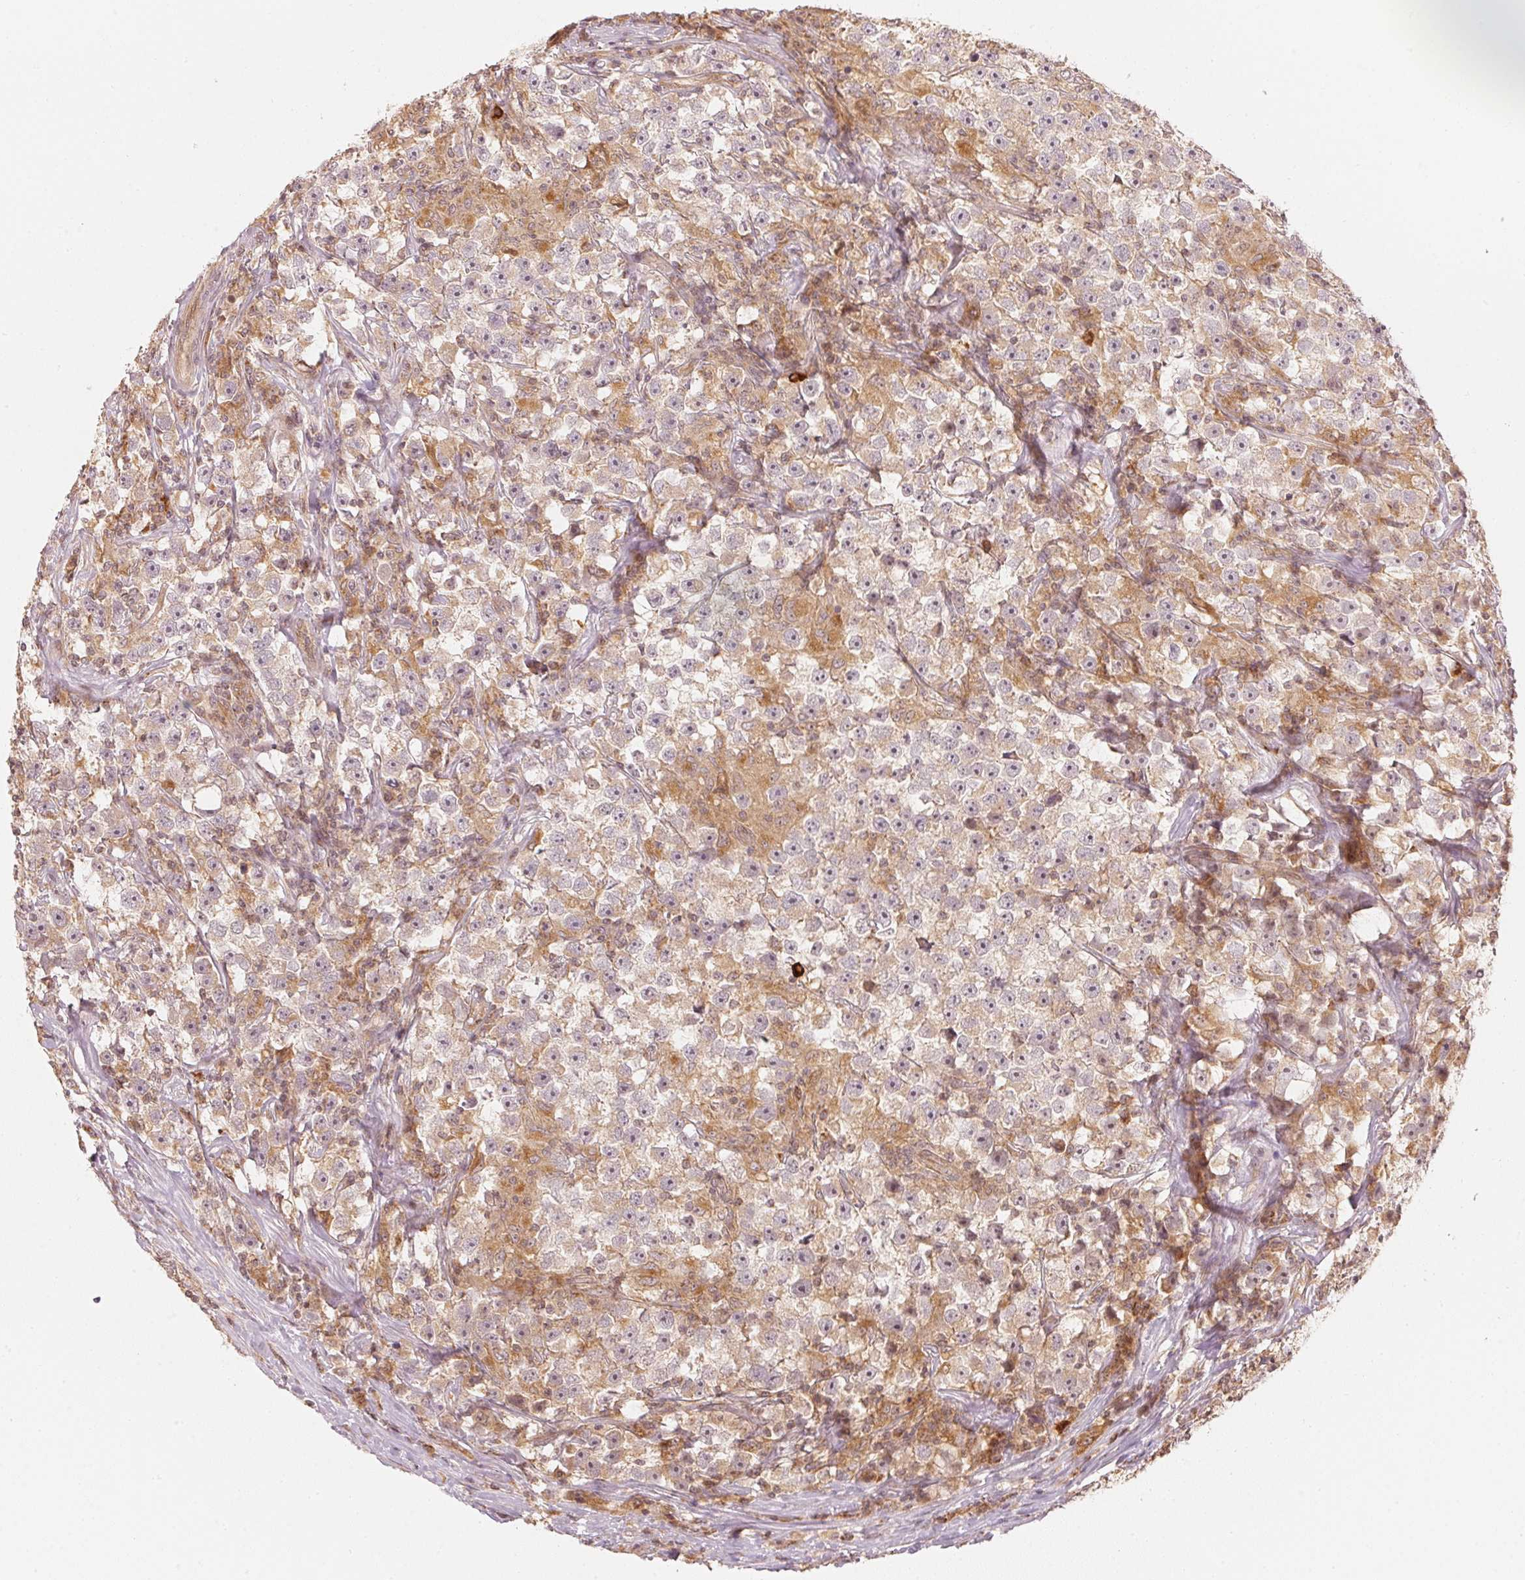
{"staining": {"intensity": "weak", "quantity": "25%-75%", "location": "cytoplasmic/membranous,nuclear"}, "tissue": "testis cancer", "cell_type": "Tumor cells", "image_type": "cancer", "snomed": [{"axis": "morphology", "description": "Seminoma, NOS"}, {"axis": "topography", "description": "Testis"}], "caption": "Testis cancer (seminoma) stained for a protein (brown) demonstrates weak cytoplasmic/membranous and nuclear positive staining in approximately 25%-75% of tumor cells.", "gene": "WDR54", "patient": {"sex": "male", "age": 33}}